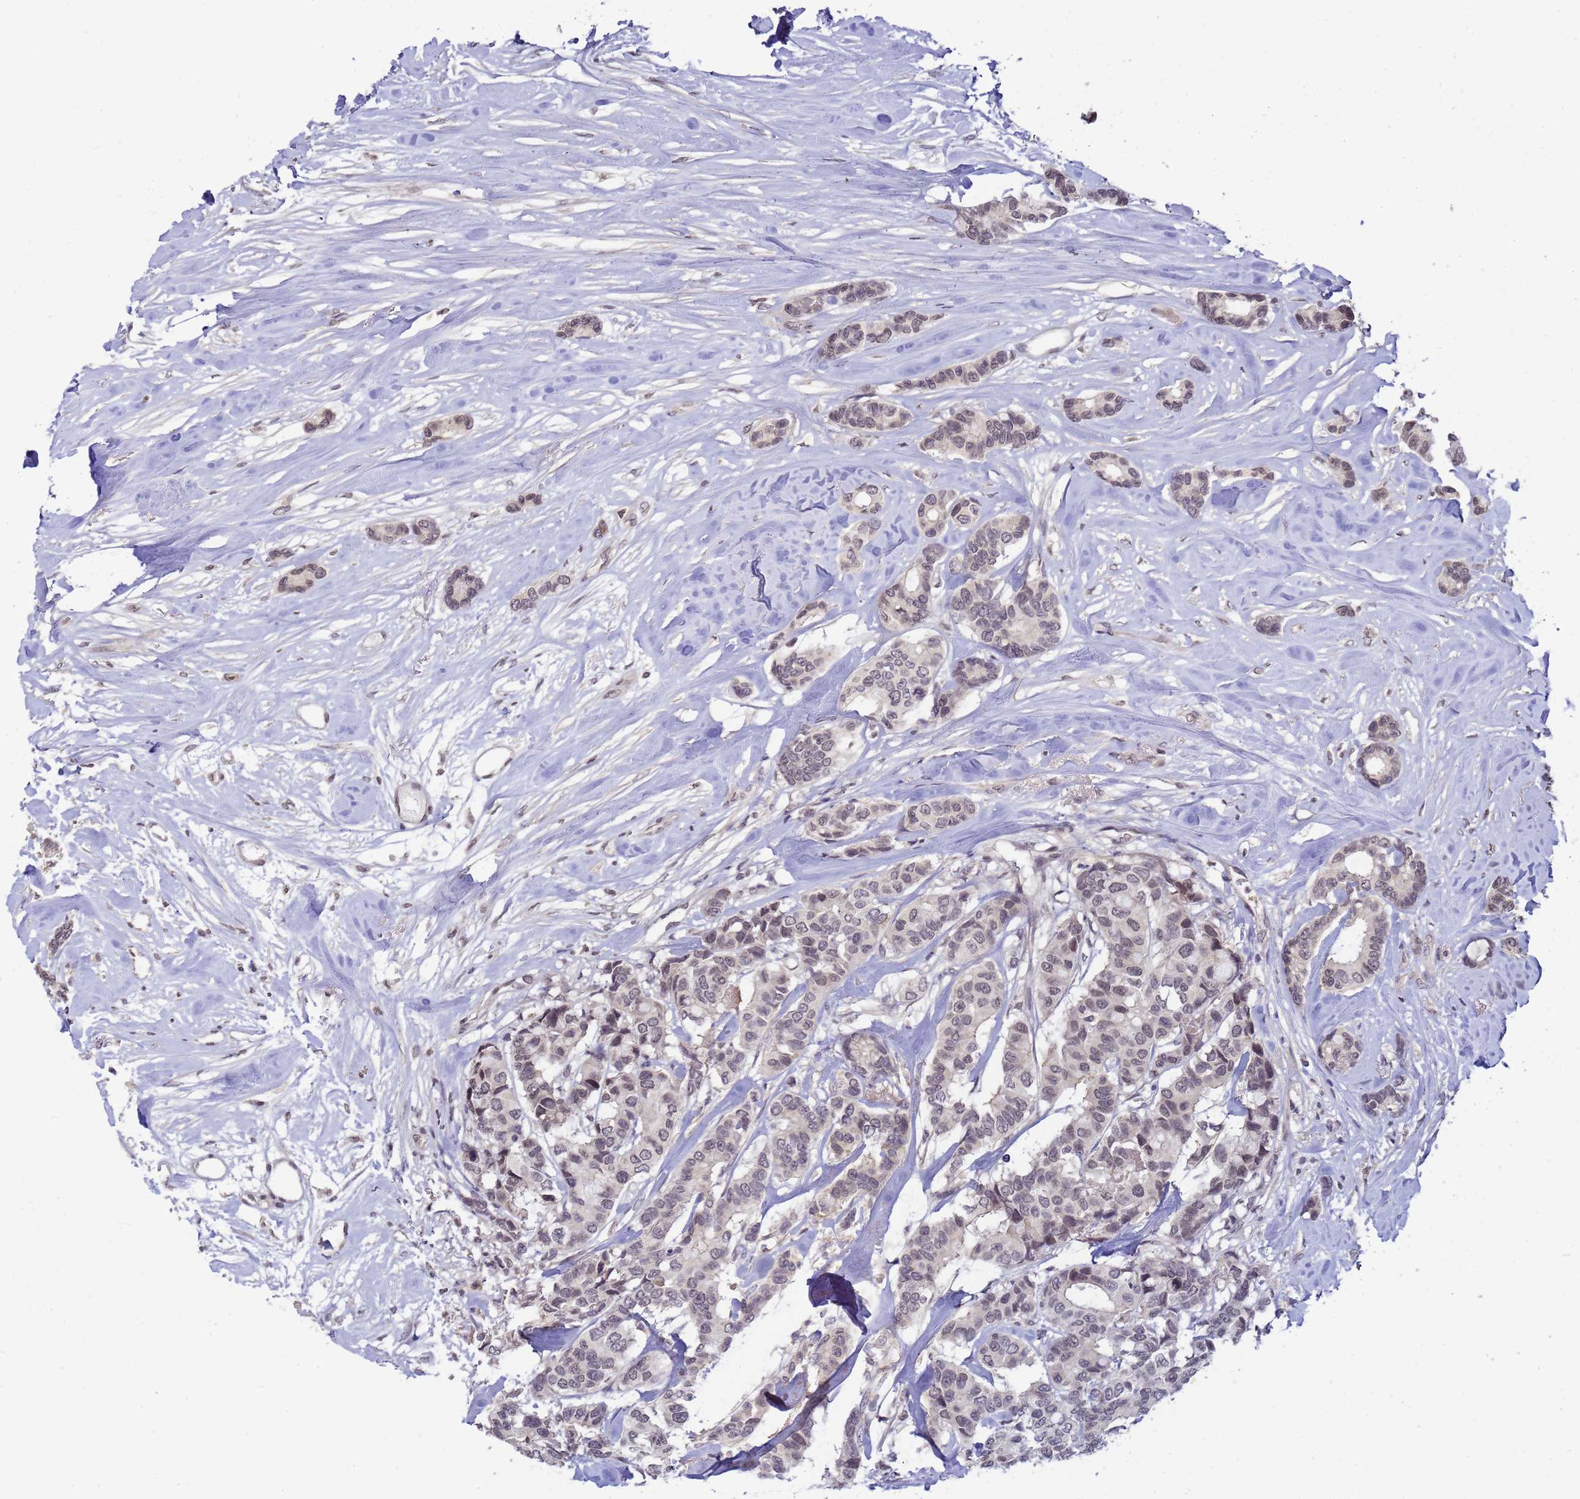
{"staining": {"intensity": "weak", "quantity": "<25%", "location": "nuclear"}, "tissue": "breast cancer", "cell_type": "Tumor cells", "image_type": "cancer", "snomed": [{"axis": "morphology", "description": "Duct carcinoma"}, {"axis": "topography", "description": "Breast"}], "caption": "This is a photomicrograph of immunohistochemistry staining of breast cancer (invasive ductal carcinoma), which shows no staining in tumor cells.", "gene": "MYL7", "patient": {"sex": "female", "age": 87}}